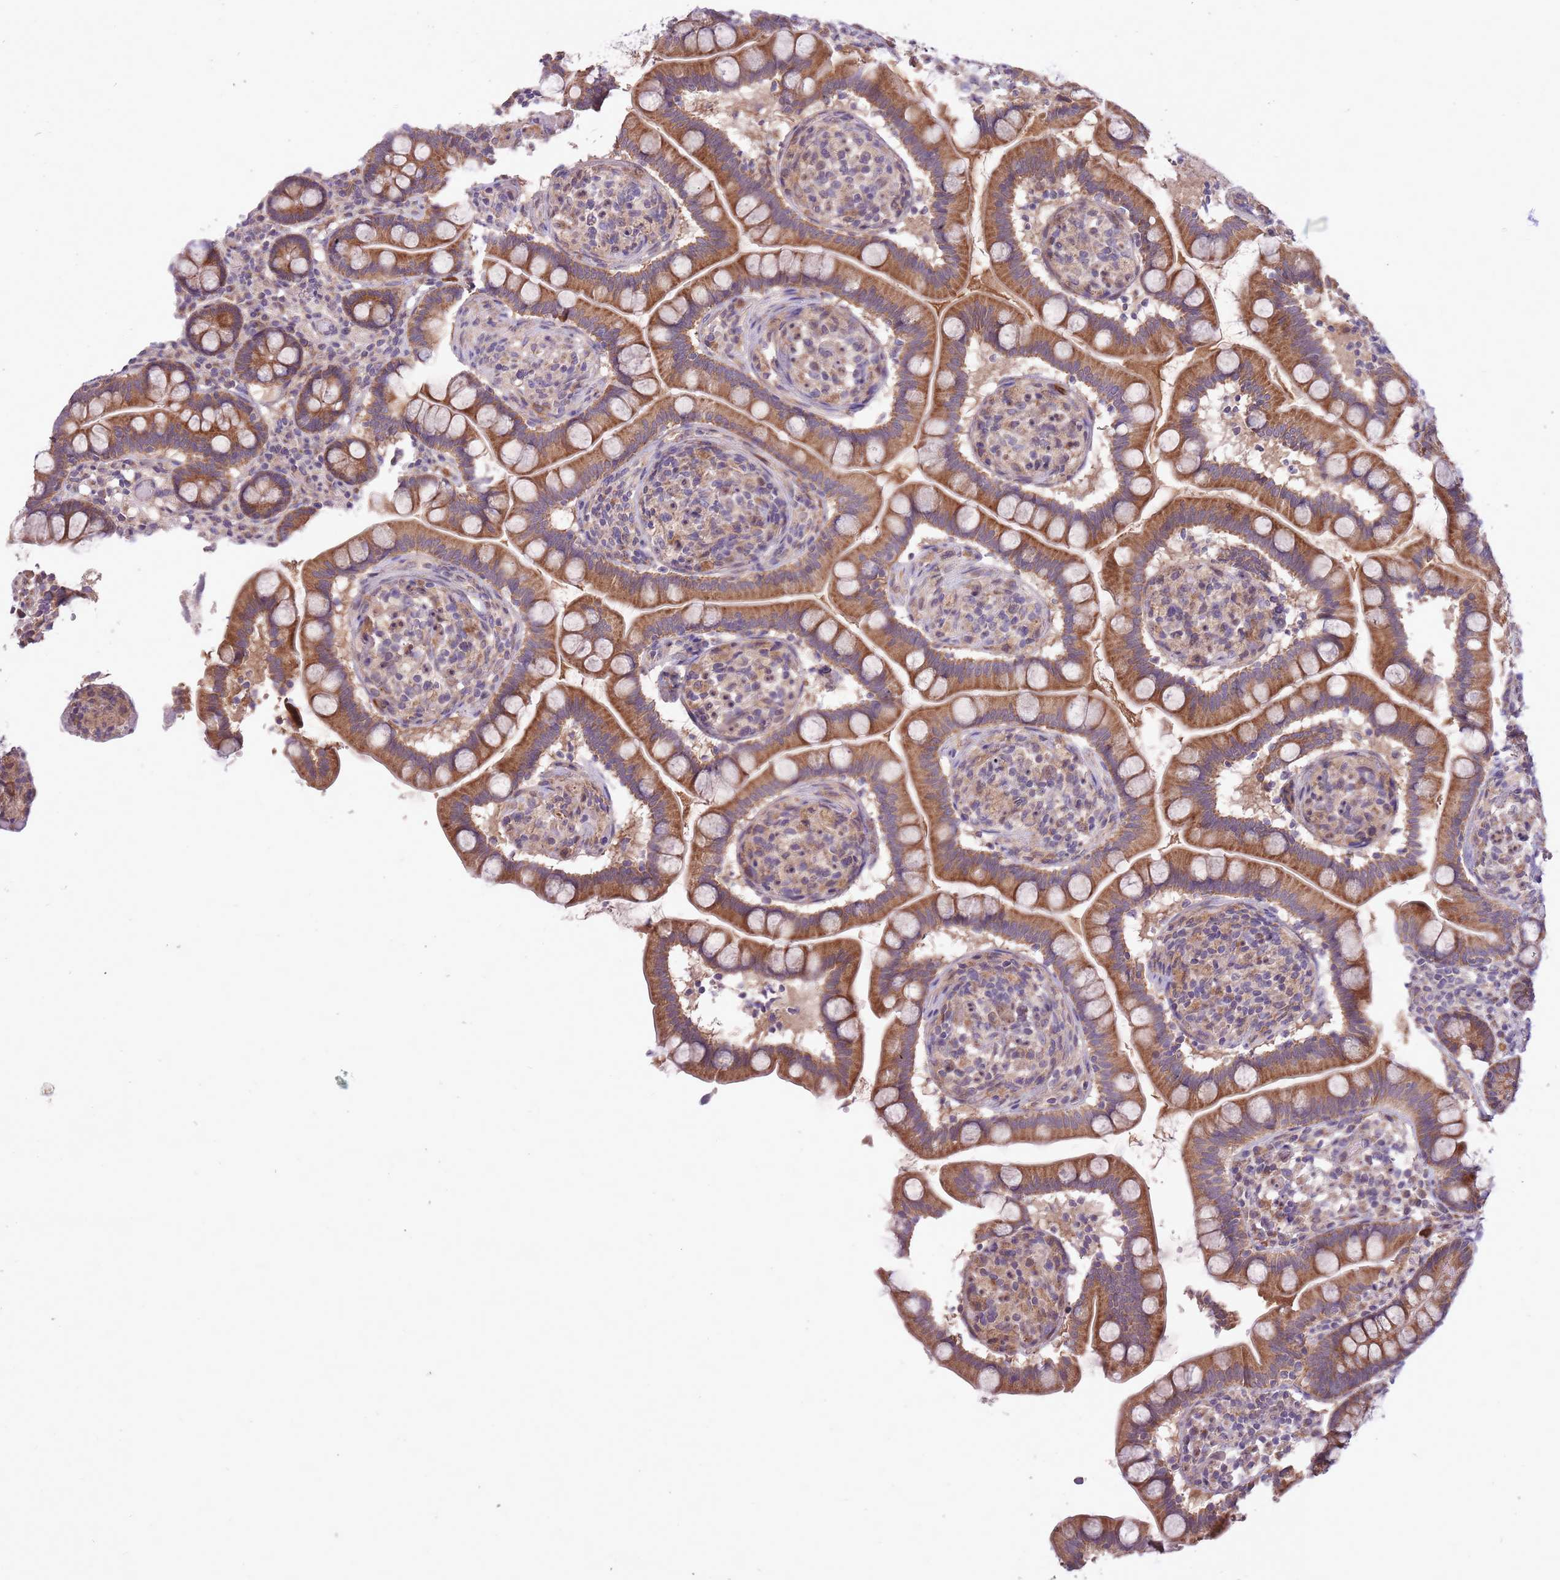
{"staining": {"intensity": "moderate", "quantity": ">75%", "location": "cytoplasmic/membranous"}, "tissue": "small intestine", "cell_type": "Glandular cells", "image_type": "normal", "snomed": [{"axis": "morphology", "description": "Normal tissue, NOS"}, {"axis": "topography", "description": "Small intestine"}], "caption": "Immunohistochemical staining of normal small intestine displays >75% levels of moderate cytoplasmic/membranous protein staining in approximately >75% of glandular cells.", "gene": "IGF2BP2", "patient": {"sex": "female", "age": 64}}